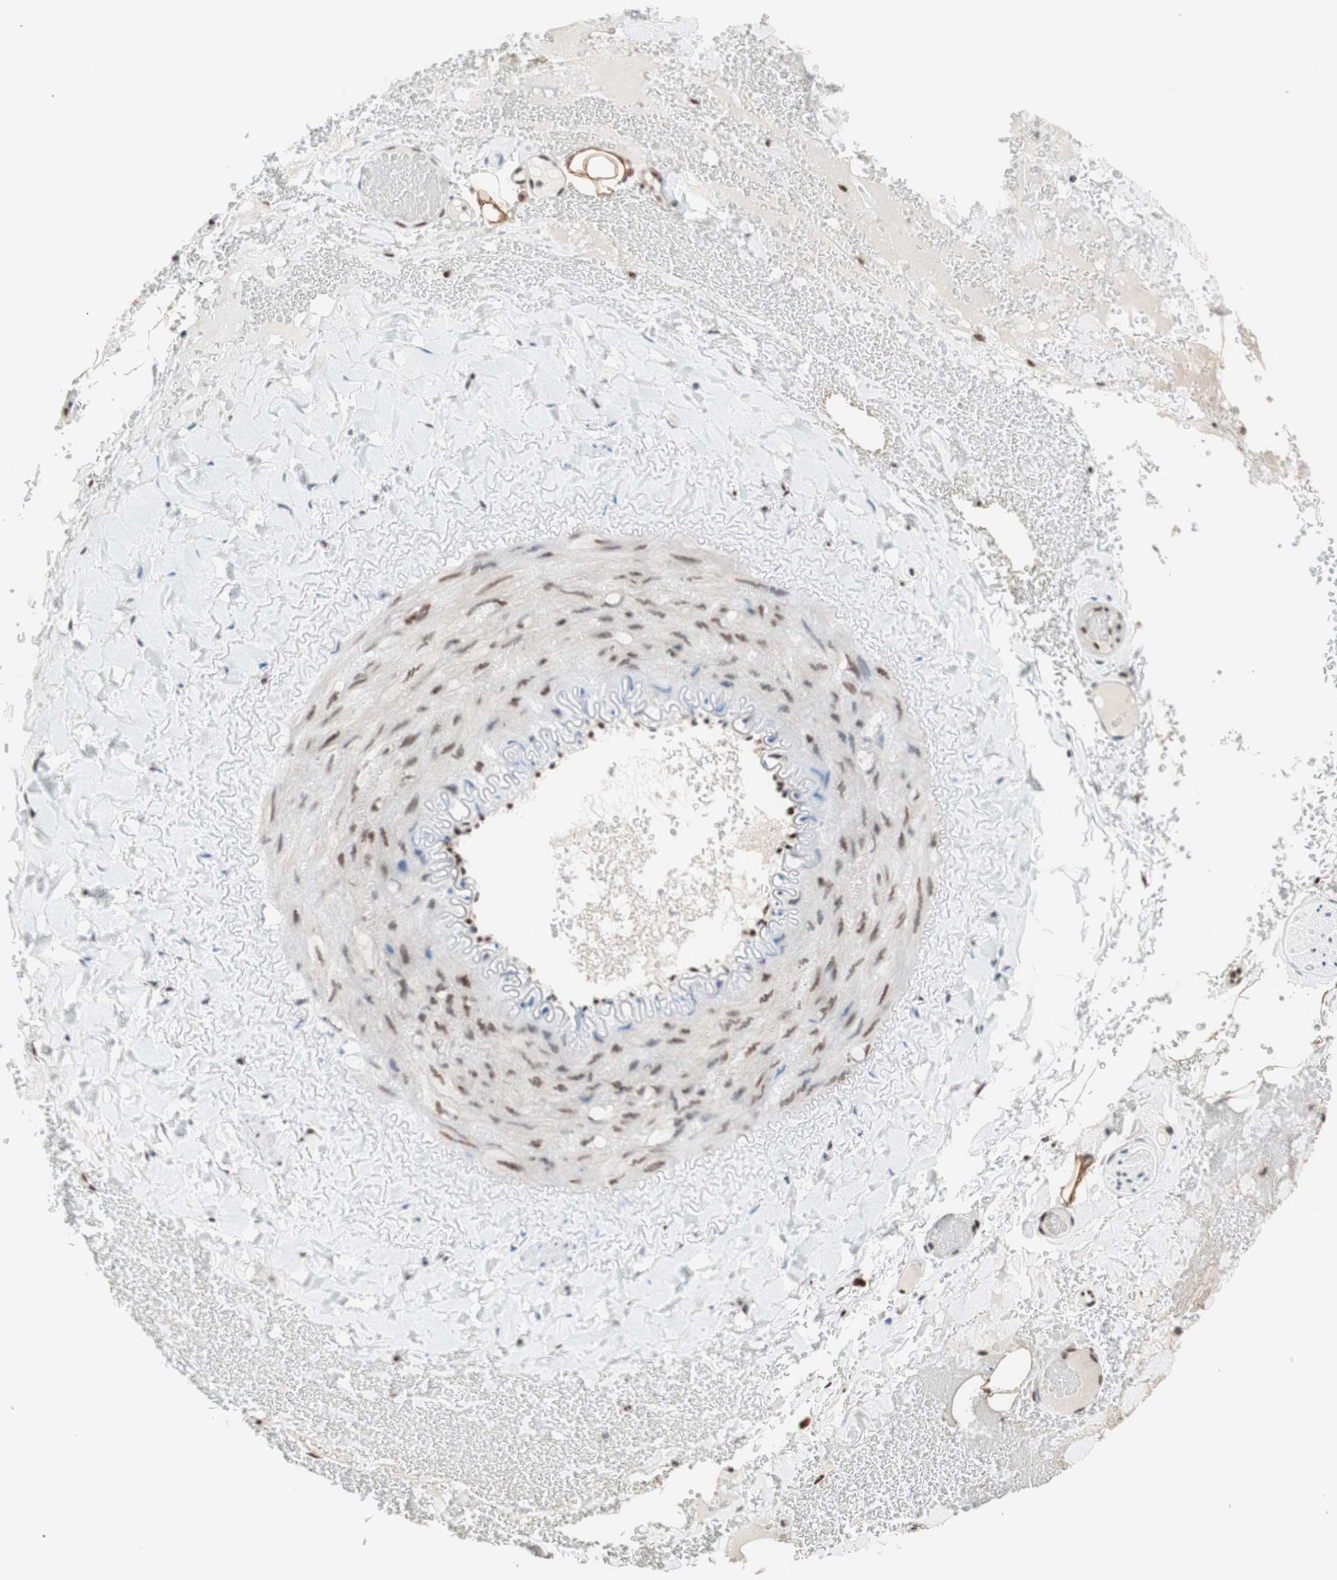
{"staining": {"intensity": "strong", "quantity": ">75%", "location": "nuclear"}, "tissue": "adipose tissue", "cell_type": "Adipocytes", "image_type": "normal", "snomed": [{"axis": "morphology", "description": "Normal tissue, NOS"}, {"axis": "topography", "description": "Peripheral nerve tissue"}], "caption": "Unremarkable adipose tissue was stained to show a protein in brown. There is high levels of strong nuclear staining in about >75% of adipocytes.", "gene": "PRPF19", "patient": {"sex": "male", "age": 70}}